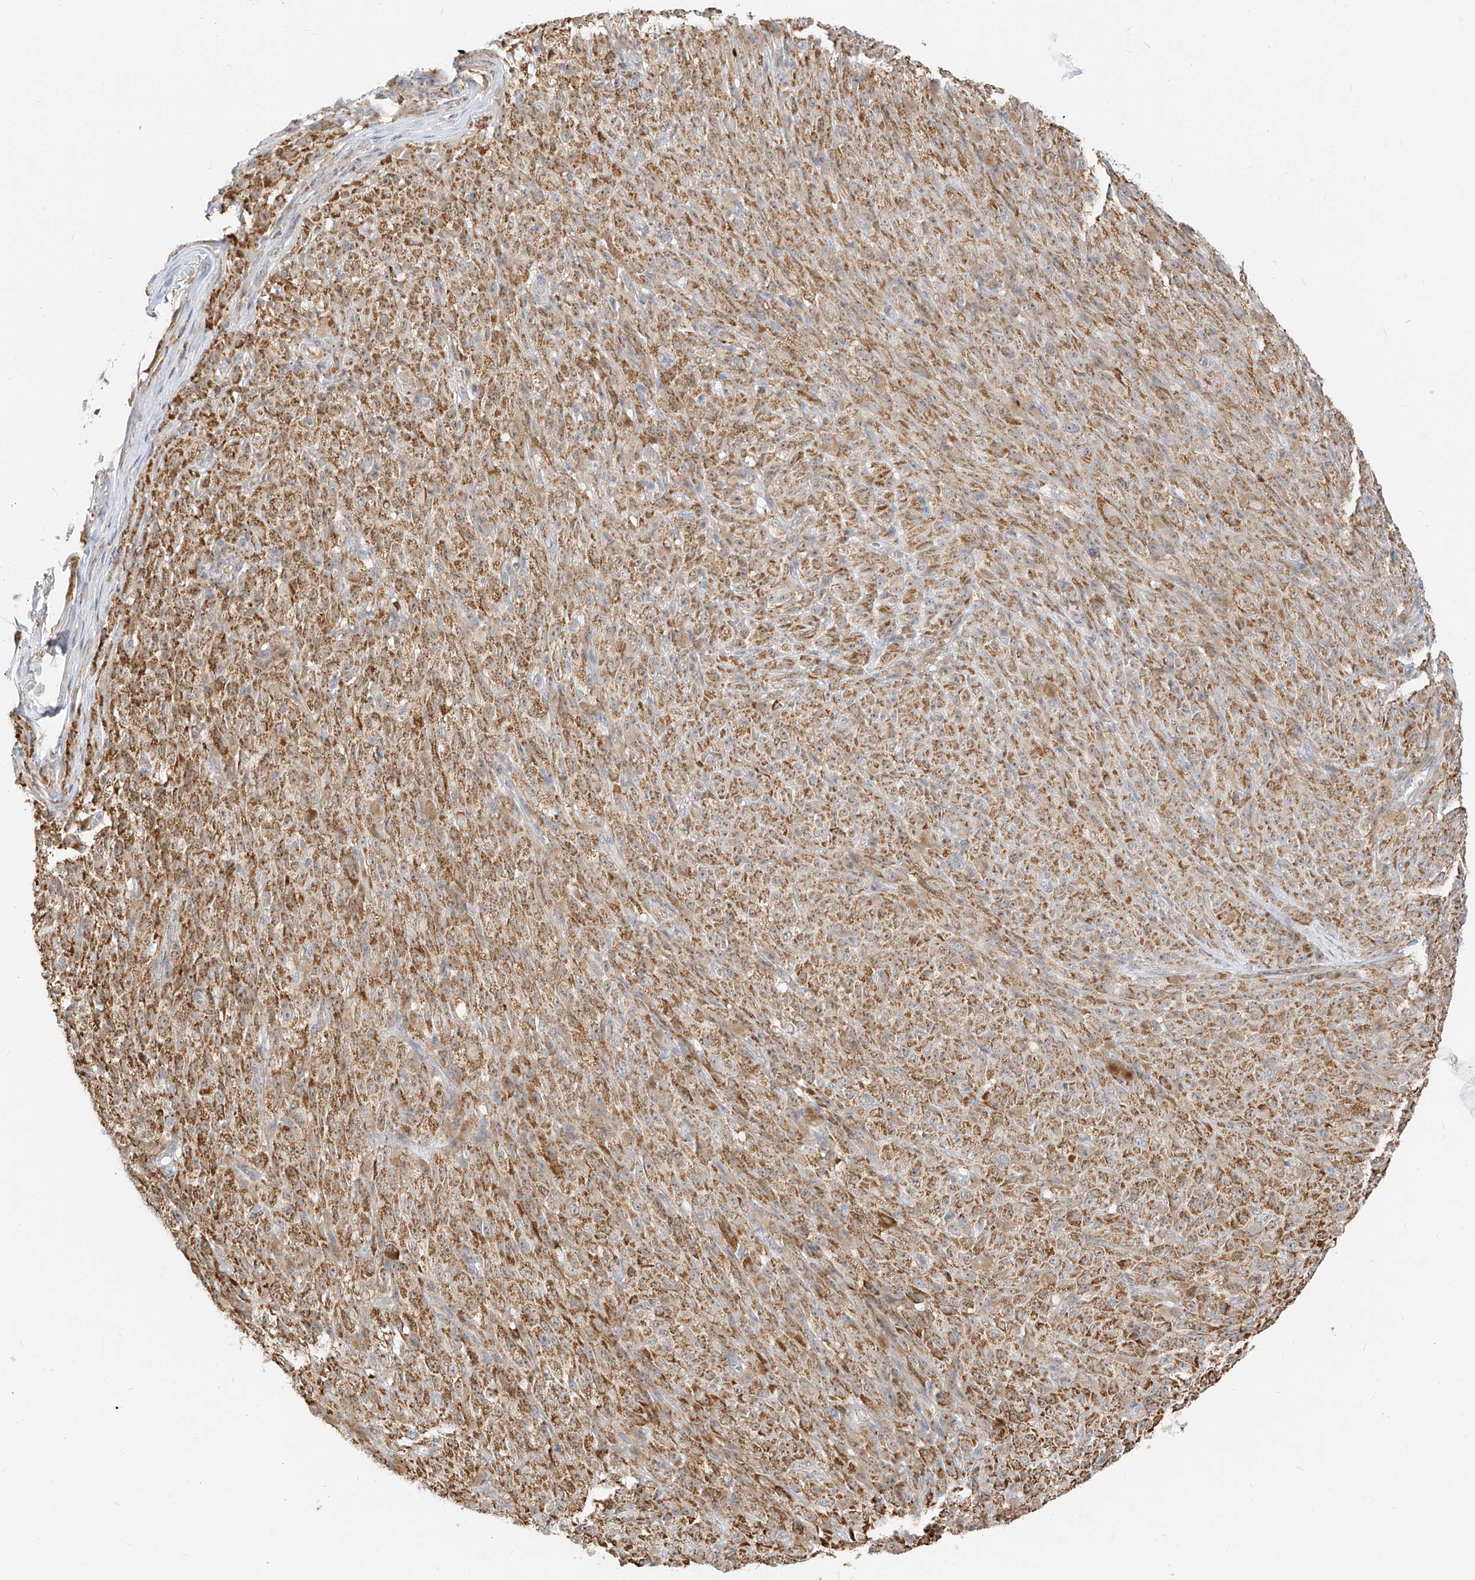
{"staining": {"intensity": "moderate", "quantity": ">75%", "location": "cytoplasmic/membranous"}, "tissue": "melanoma", "cell_type": "Tumor cells", "image_type": "cancer", "snomed": [{"axis": "morphology", "description": "Malignant melanoma, NOS"}, {"axis": "topography", "description": "Skin"}], "caption": "Immunohistochemistry photomicrograph of neoplastic tissue: melanoma stained using immunohistochemistry shows medium levels of moderate protein expression localized specifically in the cytoplasmic/membranous of tumor cells, appearing as a cytoplasmic/membranous brown color.", "gene": "MTUS2", "patient": {"sex": "female", "age": 82}}